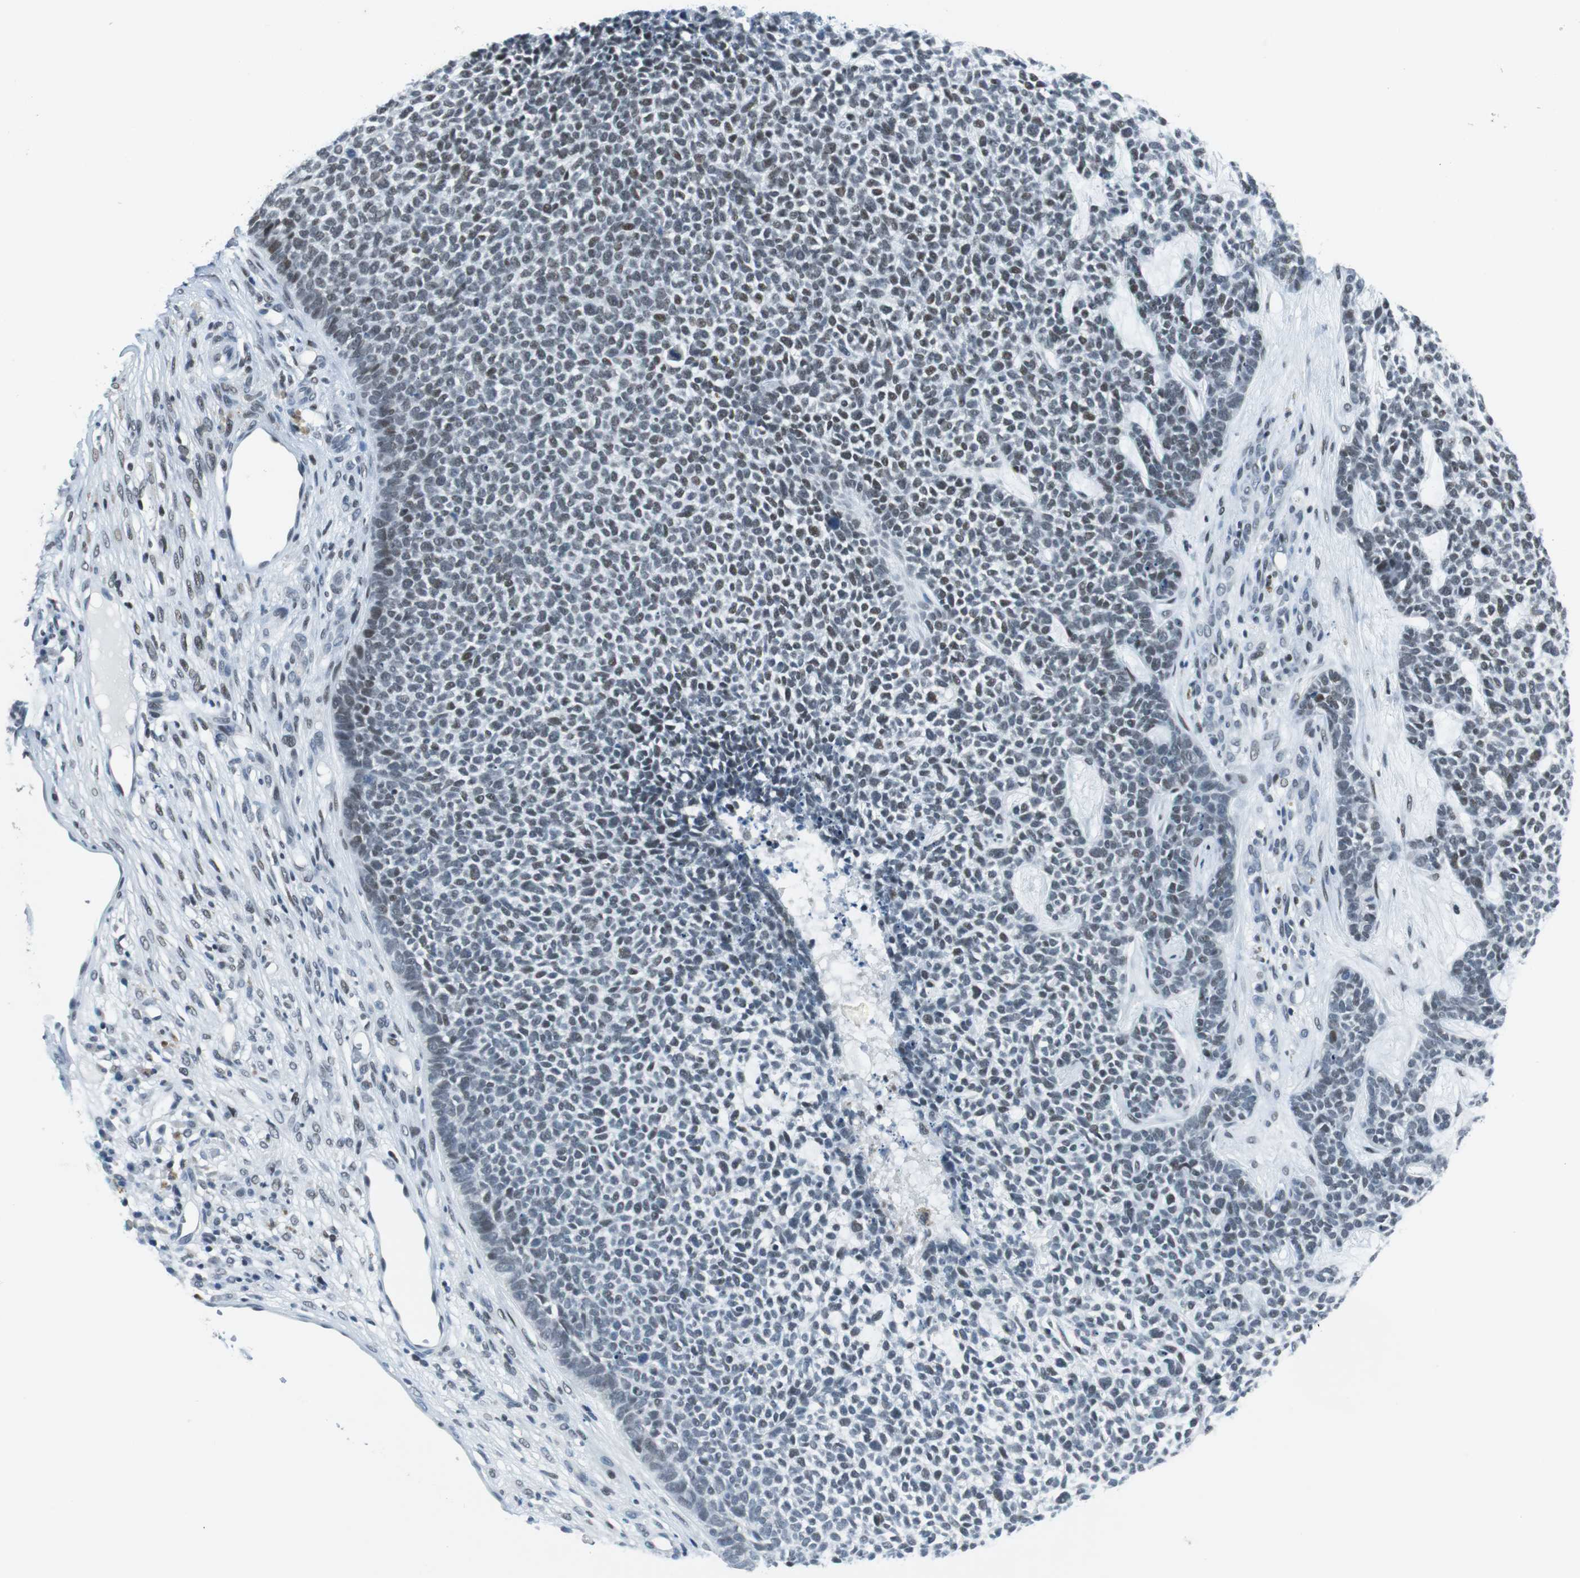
{"staining": {"intensity": "weak", "quantity": "25%-75%", "location": "nuclear"}, "tissue": "skin cancer", "cell_type": "Tumor cells", "image_type": "cancer", "snomed": [{"axis": "morphology", "description": "Basal cell carcinoma"}, {"axis": "topography", "description": "Skin"}], "caption": "This micrograph demonstrates IHC staining of human skin cancer (basal cell carcinoma), with low weak nuclear positivity in about 25%-75% of tumor cells.", "gene": "HDAC3", "patient": {"sex": "female", "age": 84}}